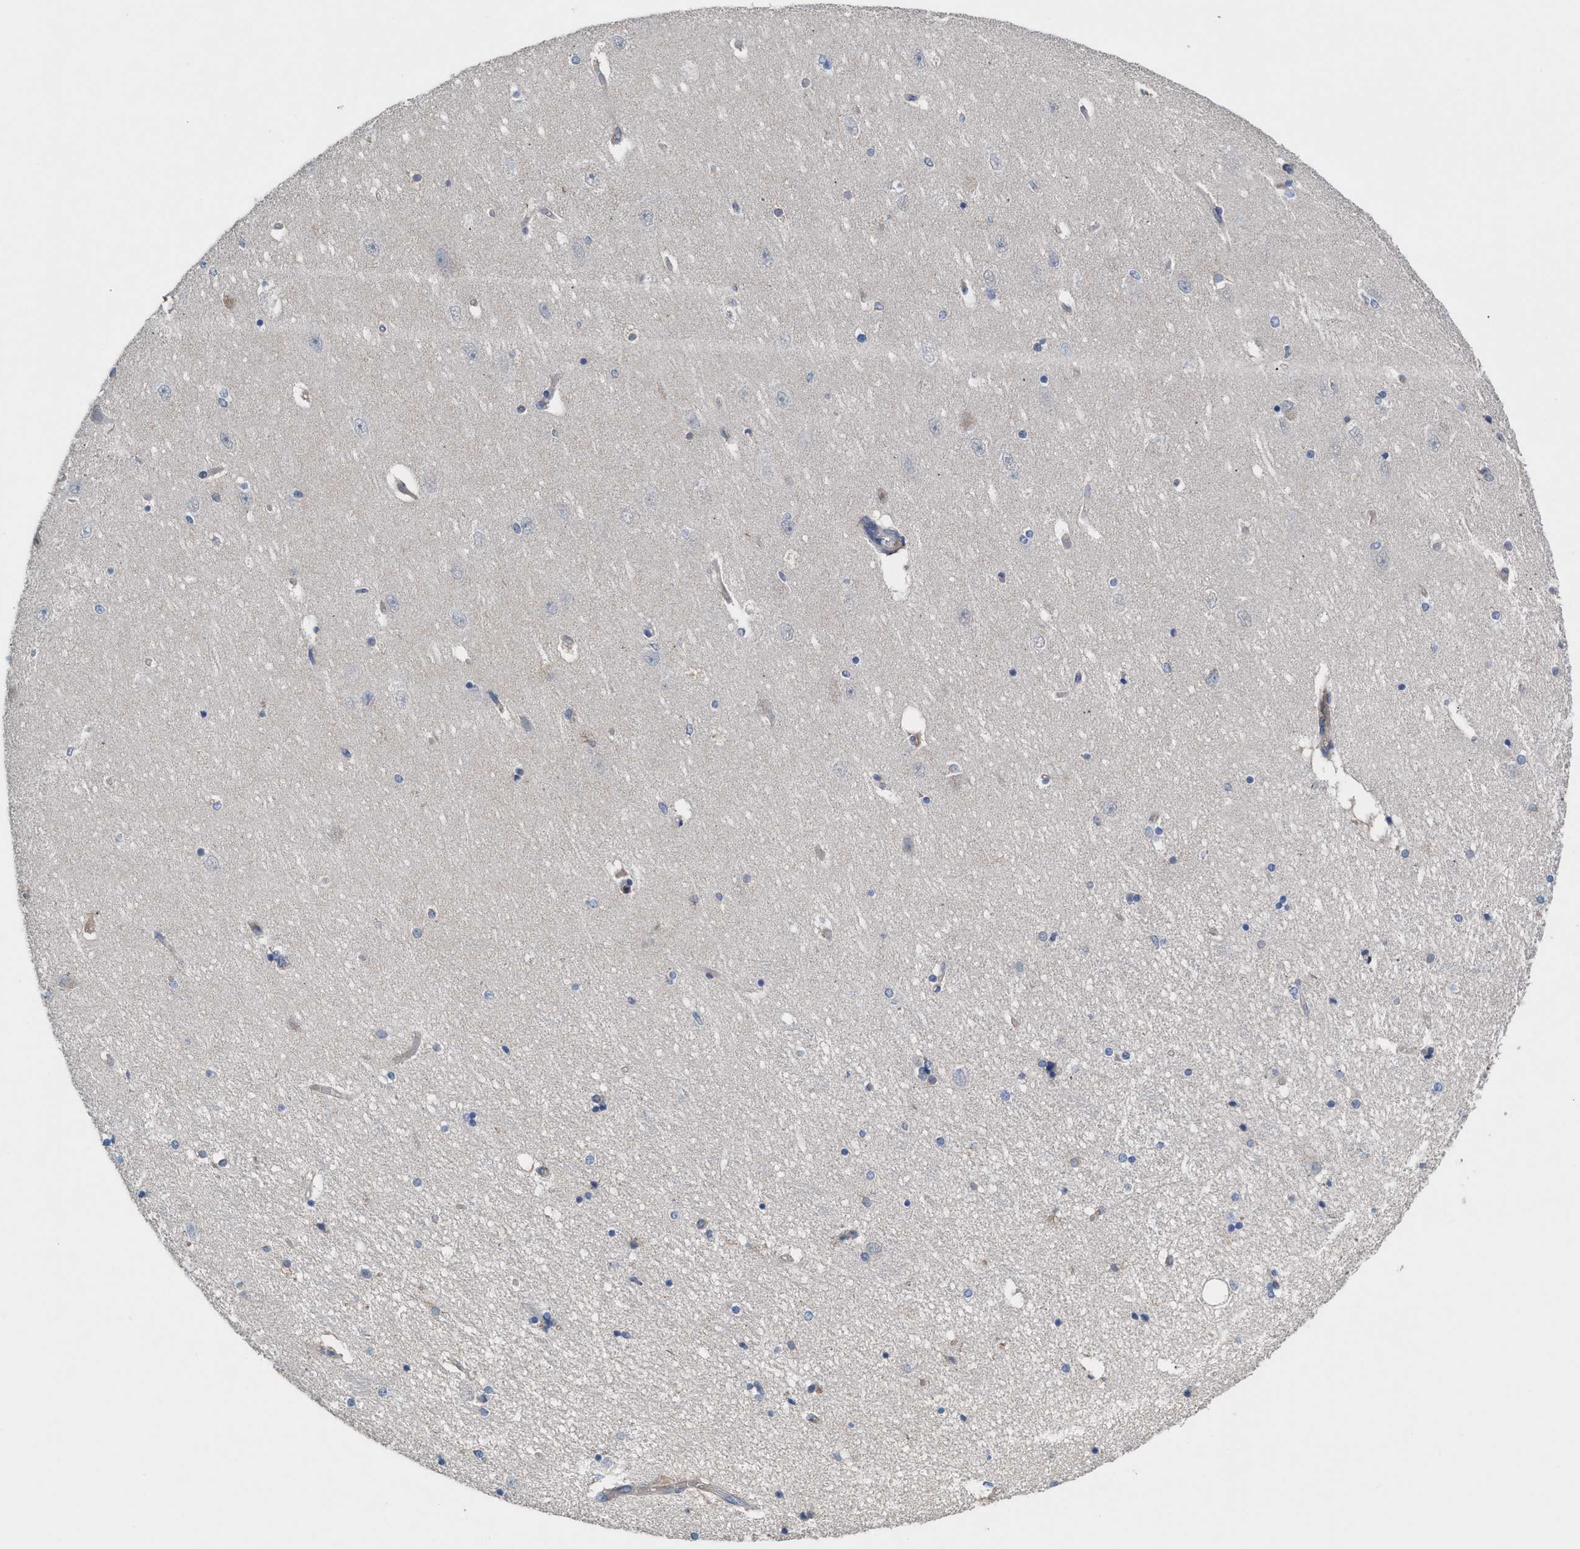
{"staining": {"intensity": "moderate", "quantity": "<25%", "location": "nuclear"}, "tissue": "hippocampus", "cell_type": "Glial cells", "image_type": "normal", "snomed": [{"axis": "morphology", "description": "Normal tissue, NOS"}, {"axis": "topography", "description": "Hippocampus"}], "caption": "Brown immunohistochemical staining in normal hippocampus shows moderate nuclear positivity in about <25% of glial cells. (brown staining indicates protein expression, while blue staining denotes nuclei).", "gene": "MRM1", "patient": {"sex": "female", "age": 54}}